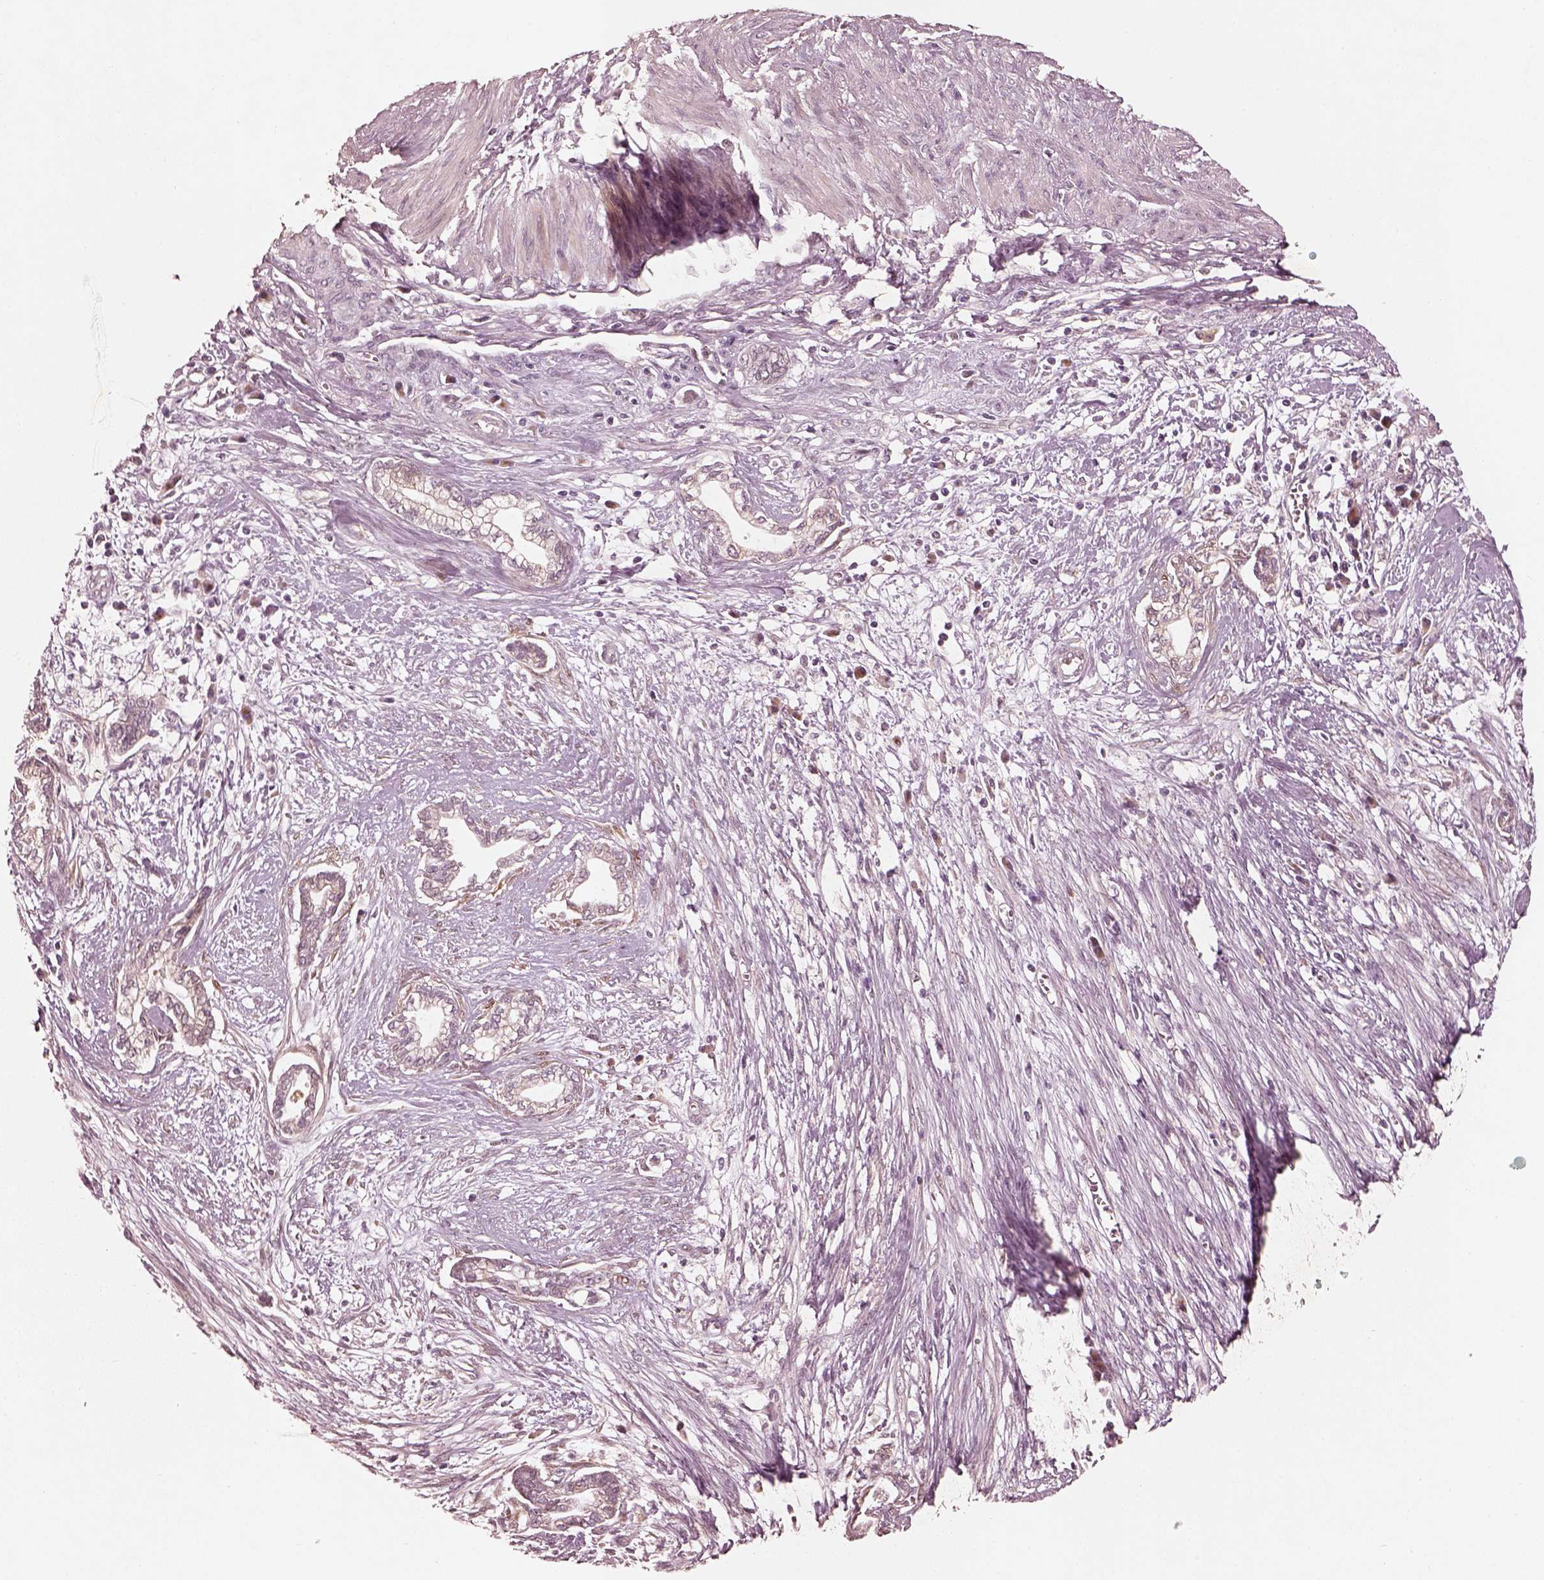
{"staining": {"intensity": "weak", "quantity": ">75%", "location": "cytoplasmic/membranous"}, "tissue": "cervical cancer", "cell_type": "Tumor cells", "image_type": "cancer", "snomed": [{"axis": "morphology", "description": "Adenocarcinoma, NOS"}, {"axis": "topography", "description": "Cervix"}], "caption": "Cervical adenocarcinoma stained with a protein marker displays weak staining in tumor cells.", "gene": "WLS", "patient": {"sex": "female", "age": 62}}